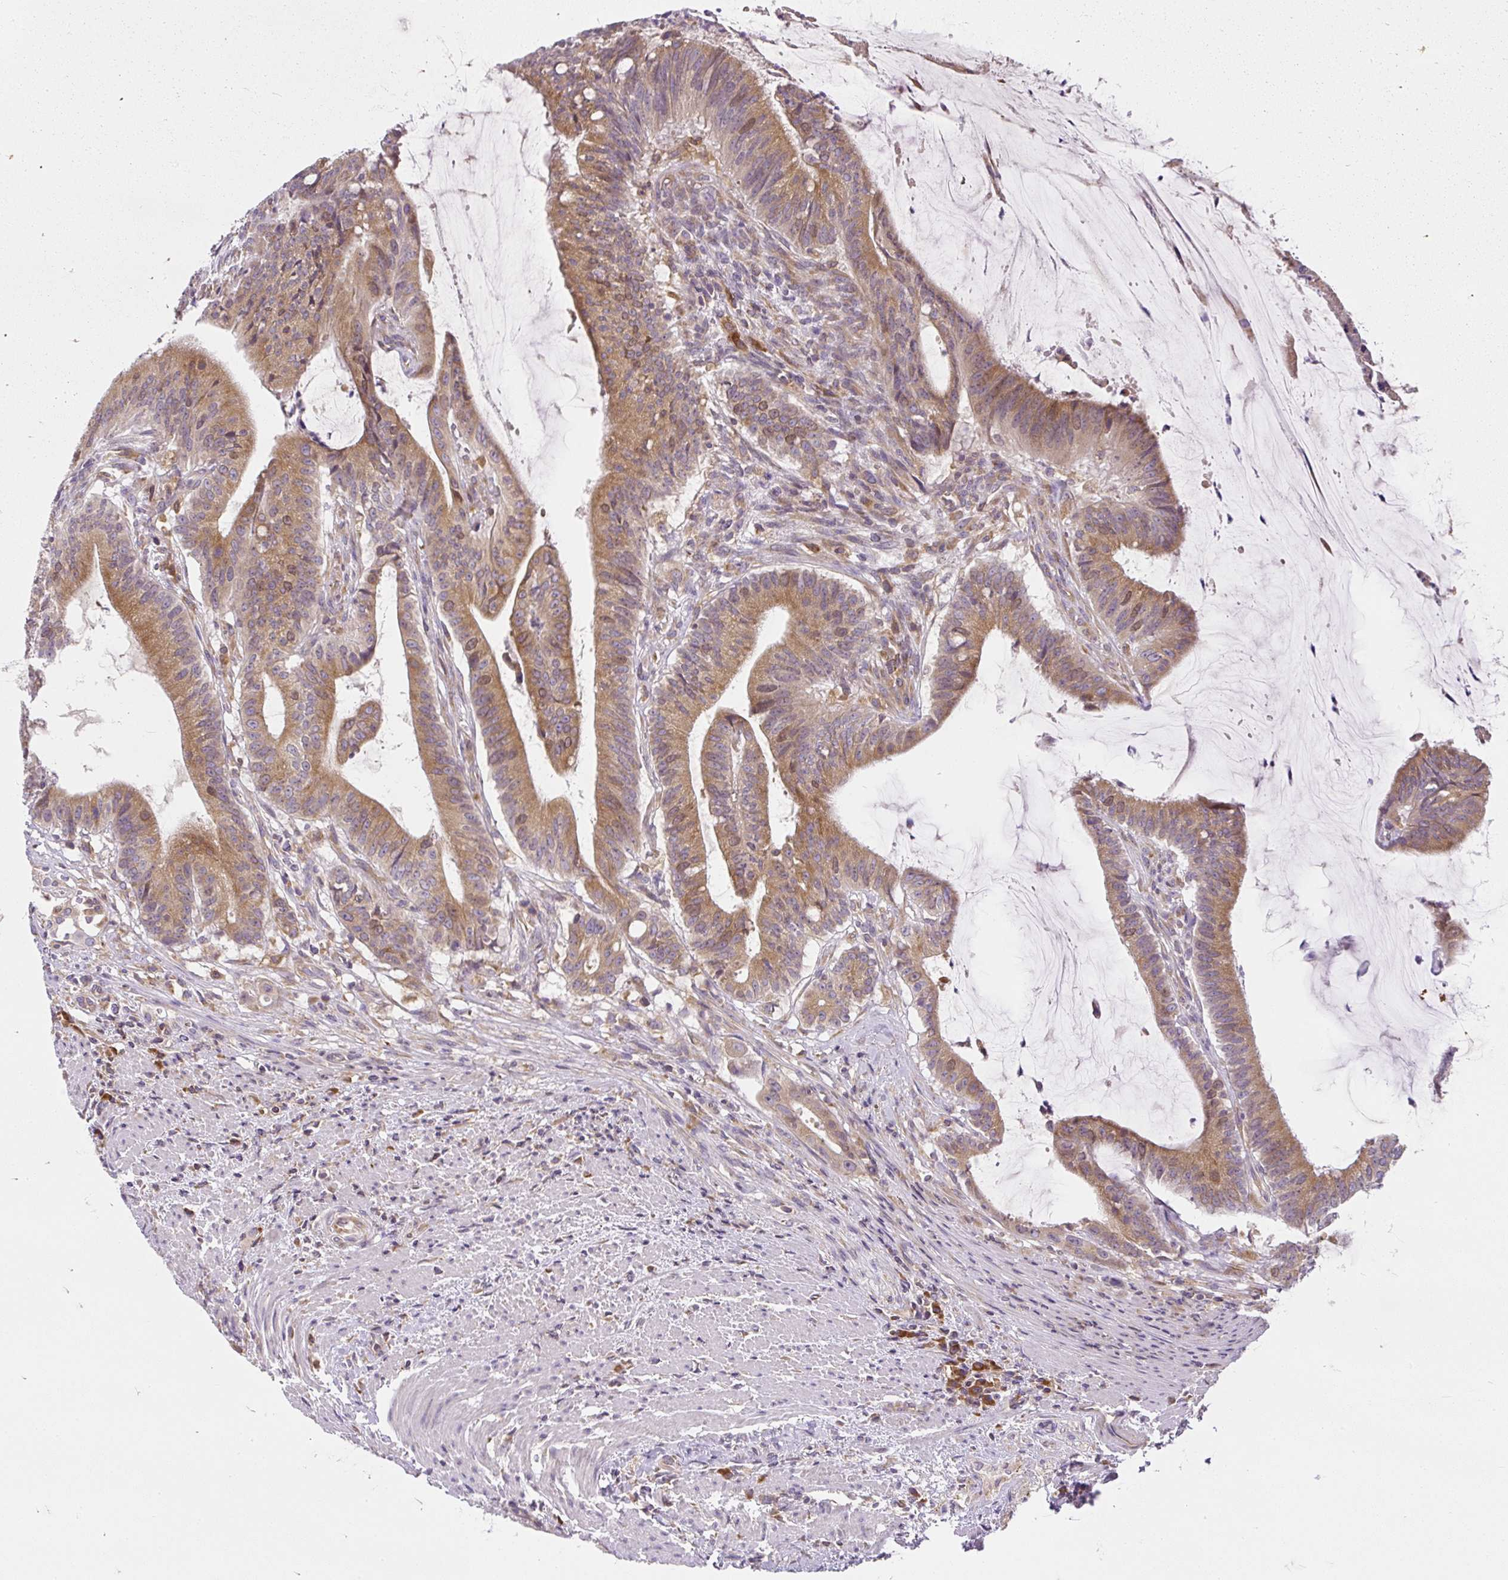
{"staining": {"intensity": "moderate", "quantity": ">75%", "location": "cytoplasmic/membranous"}, "tissue": "colorectal cancer", "cell_type": "Tumor cells", "image_type": "cancer", "snomed": [{"axis": "morphology", "description": "Adenocarcinoma, NOS"}, {"axis": "topography", "description": "Colon"}], "caption": "Protein staining exhibits moderate cytoplasmic/membranous staining in about >75% of tumor cells in colorectal cancer (adenocarcinoma).", "gene": "CYP20A1", "patient": {"sex": "female", "age": 43}}